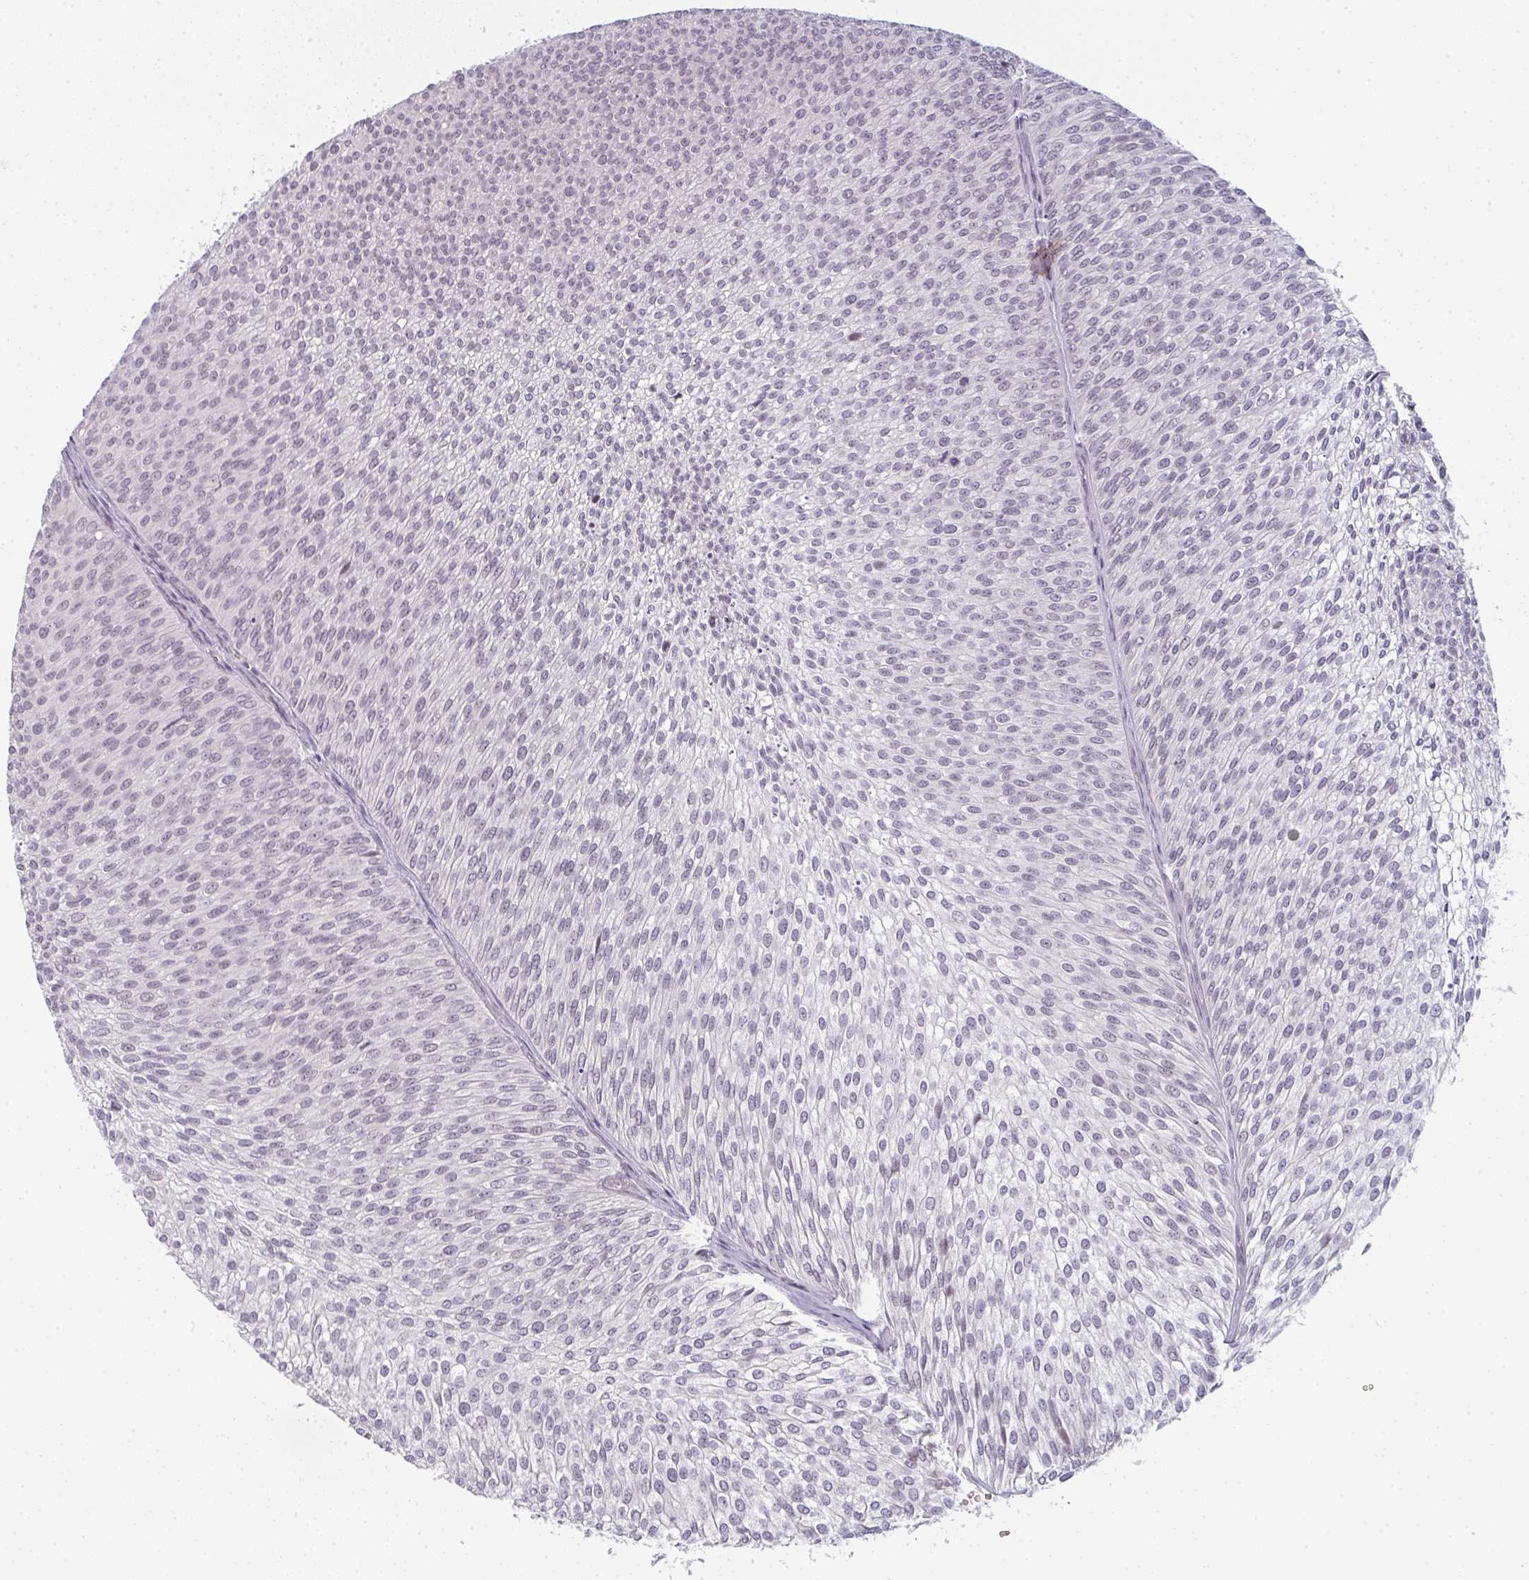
{"staining": {"intensity": "negative", "quantity": "none", "location": "none"}, "tissue": "urothelial cancer", "cell_type": "Tumor cells", "image_type": "cancer", "snomed": [{"axis": "morphology", "description": "Urothelial carcinoma, Low grade"}, {"axis": "topography", "description": "Urinary bladder"}], "caption": "This is an IHC image of low-grade urothelial carcinoma. There is no staining in tumor cells.", "gene": "RBBP6", "patient": {"sex": "male", "age": 91}}